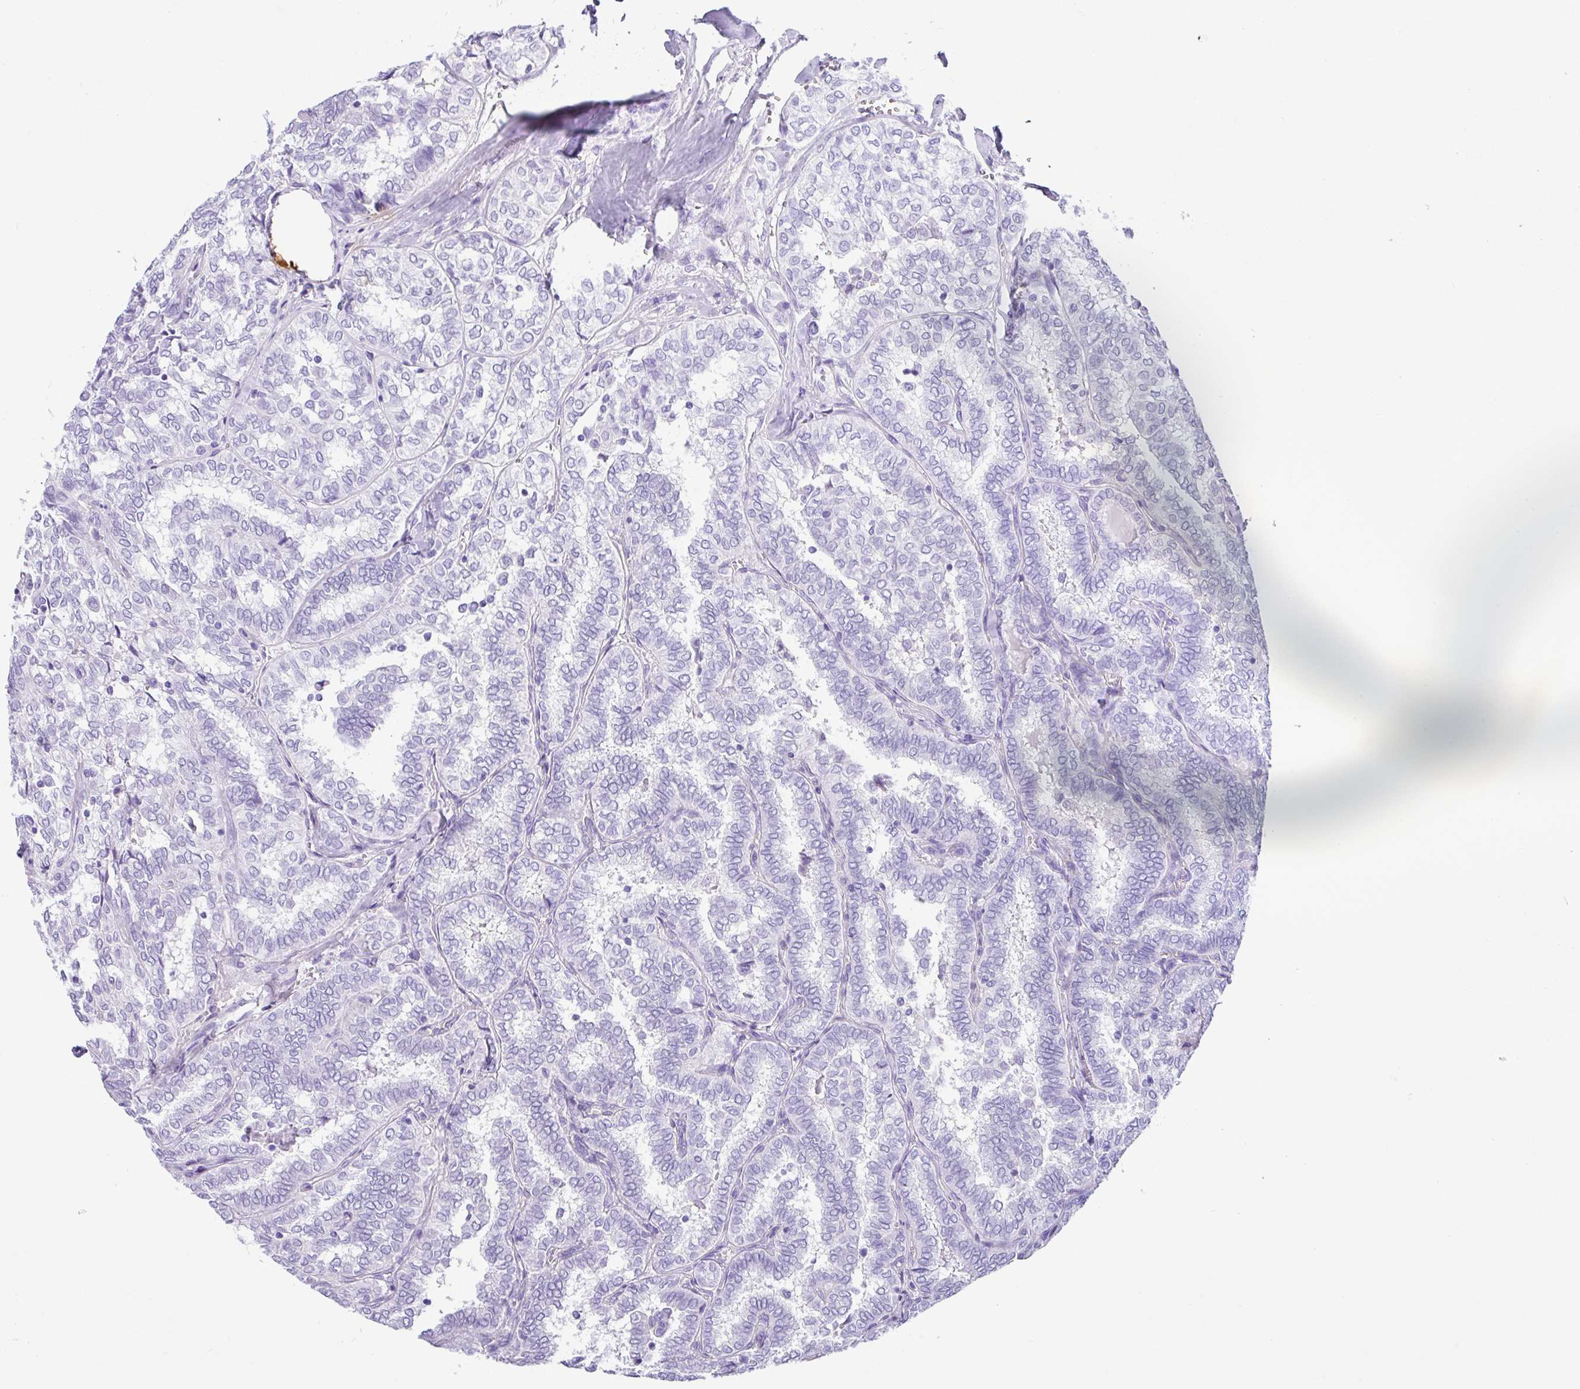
{"staining": {"intensity": "negative", "quantity": "none", "location": "none"}, "tissue": "thyroid cancer", "cell_type": "Tumor cells", "image_type": "cancer", "snomed": [{"axis": "morphology", "description": "Papillary adenocarcinoma, NOS"}, {"axis": "topography", "description": "Thyroid gland"}], "caption": "DAB immunohistochemical staining of human papillary adenocarcinoma (thyroid) reveals no significant expression in tumor cells. (DAB (3,3'-diaminobenzidine) immunohistochemistry (IHC) visualized using brightfield microscopy, high magnification).", "gene": "ZG16", "patient": {"sex": "female", "age": 30}}